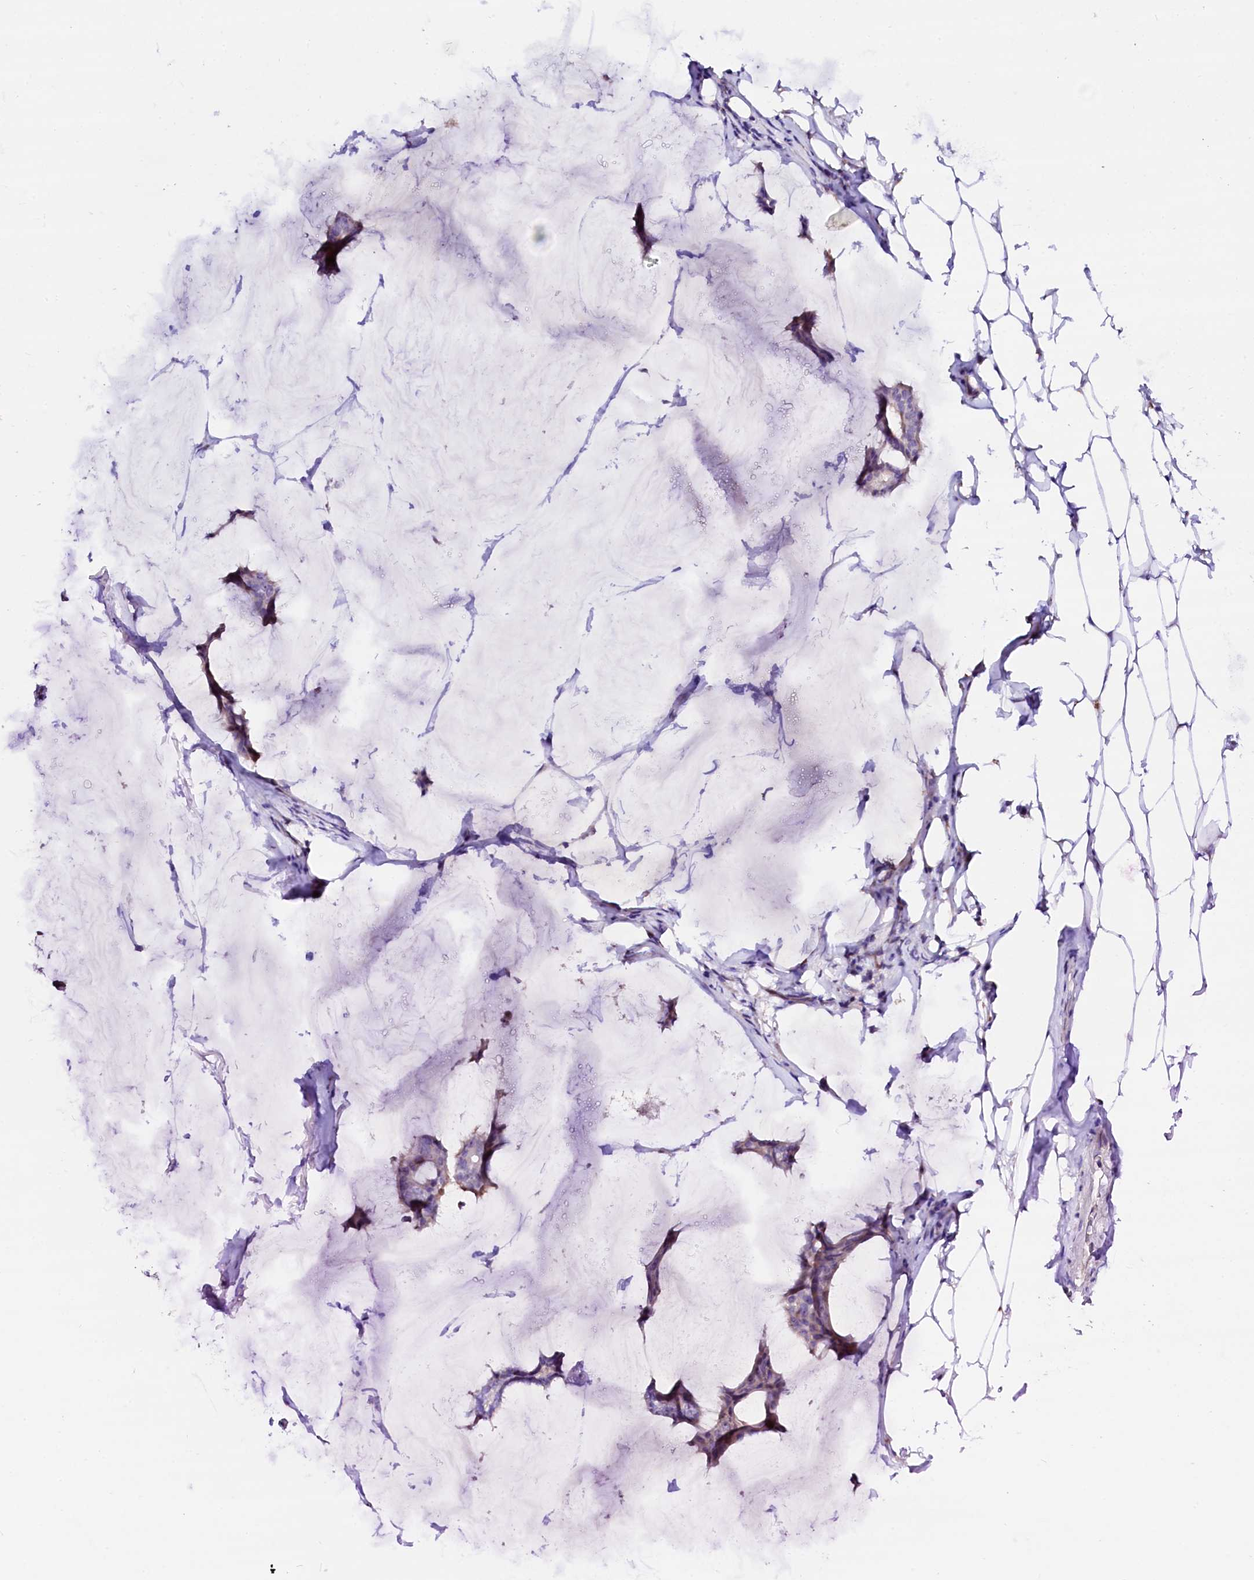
{"staining": {"intensity": "weak", "quantity": "<25%", "location": "cytoplasmic/membranous"}, "tissue": "breast cancer", "cell_type": "Tumor cells", "image_type": "cancer", "snomed": [{"axis": "morphology", "description": "Duct carcinoma"}, {"axis": "topography", "description": "Breast"}], "caption": "High magnification brightfield microscopy of breast infiltrating ductal carcinoma stained with DAB (brown) and counterstained with hematoxylin (blue): tumor cells show no significant positivity. (DAB (3,3'-diaminobenzidine) immunohistochemistry visualized using brightfield microscopy, high magnification).", "gene": "BTBD16", "patient": {"sex": "female", "age": 93}}